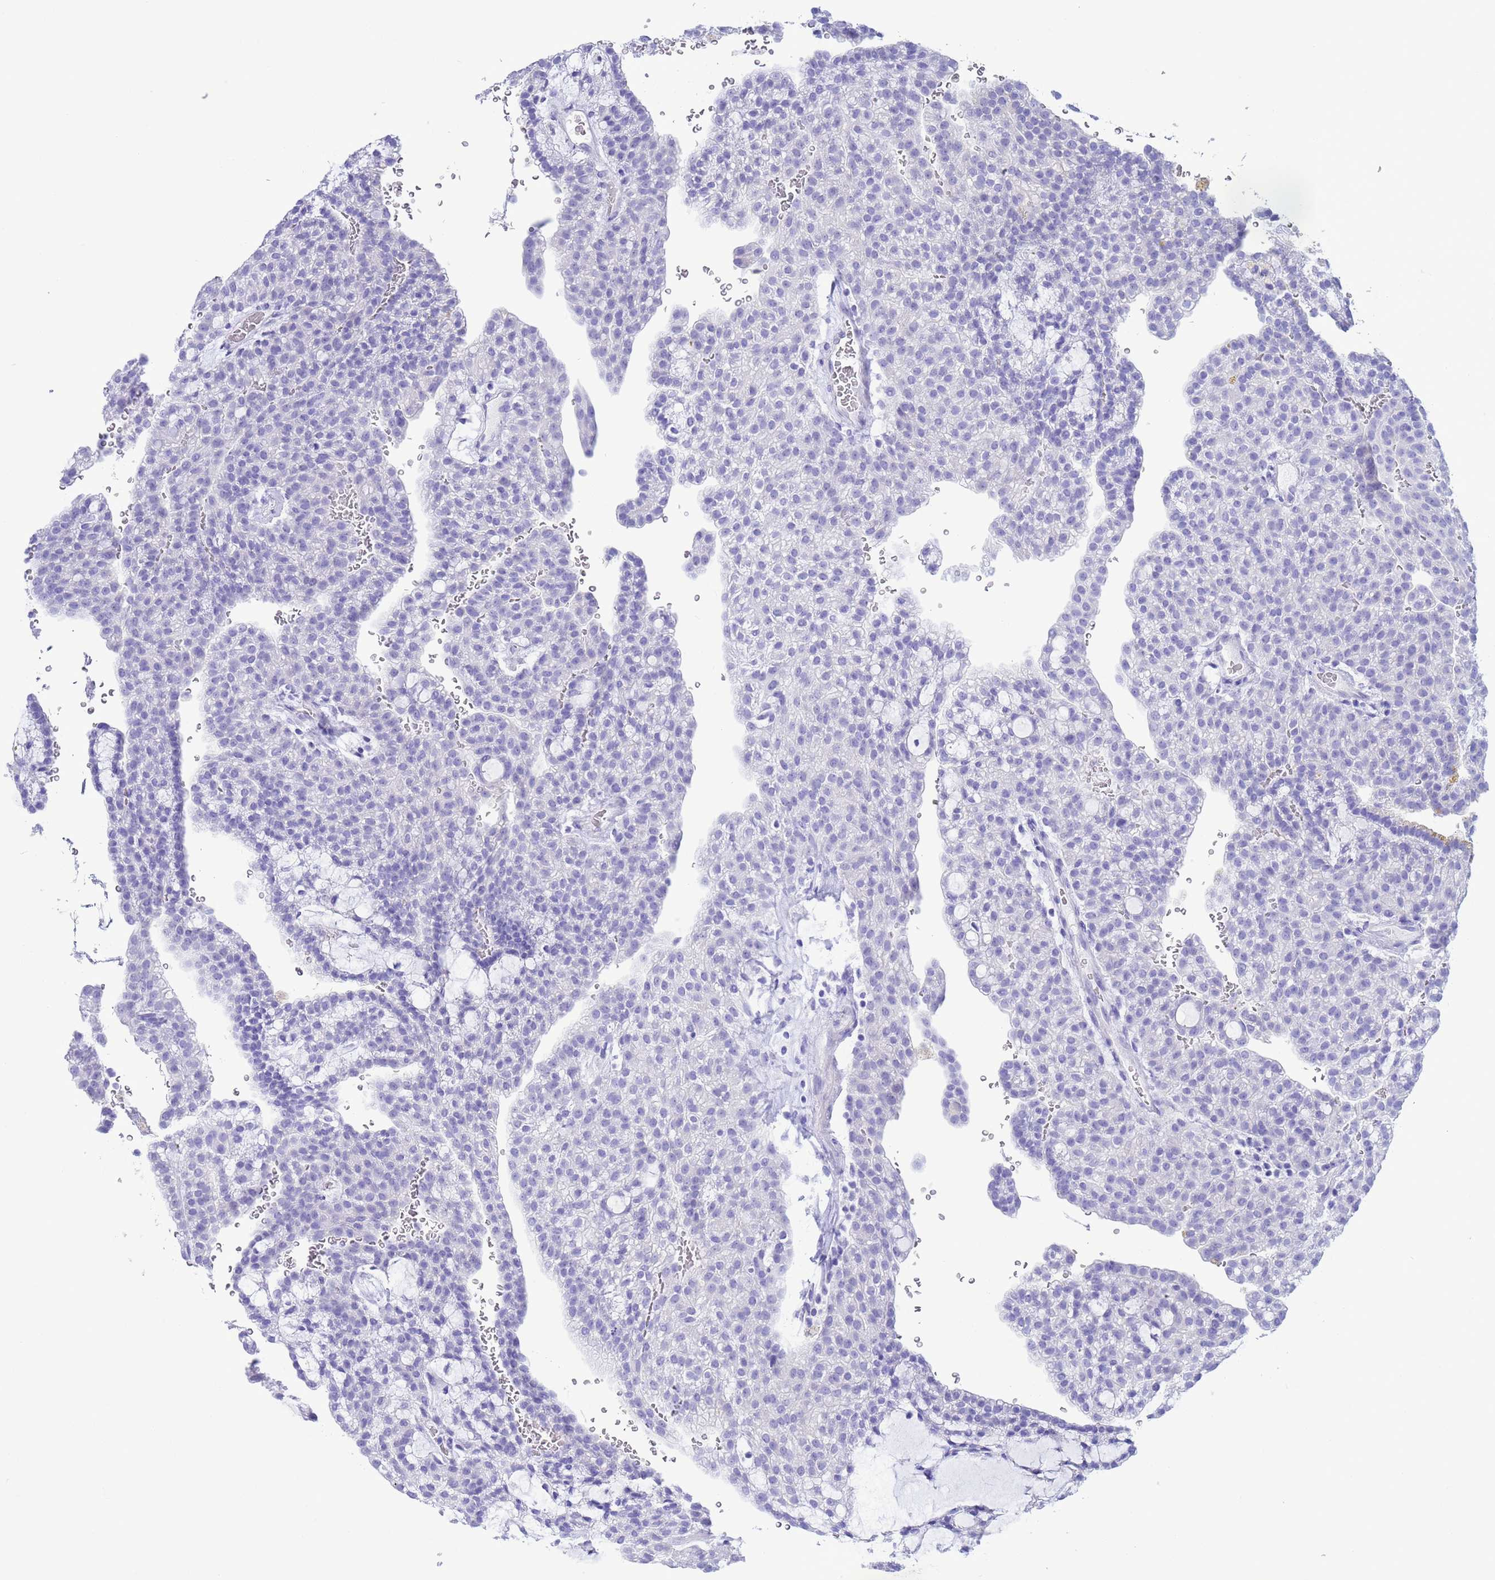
{"staining": {"intensity": "negative", "quantity": "none", "location": "none"}, "tissue": "renal cancer", "cell_type": "Tumor cells", "image_type": "cancer", "snomed": [{"axis": "morphology", "description": "Adenocarcinoma, NOS"}, {"axis": "topography", "description": "Kidney"}], "caption": "There is no significant positivity in tumor cells of adenocarcinoma (renal).", "gene": "GSTM1", "patient": {"sex": "male", "age": 63}}